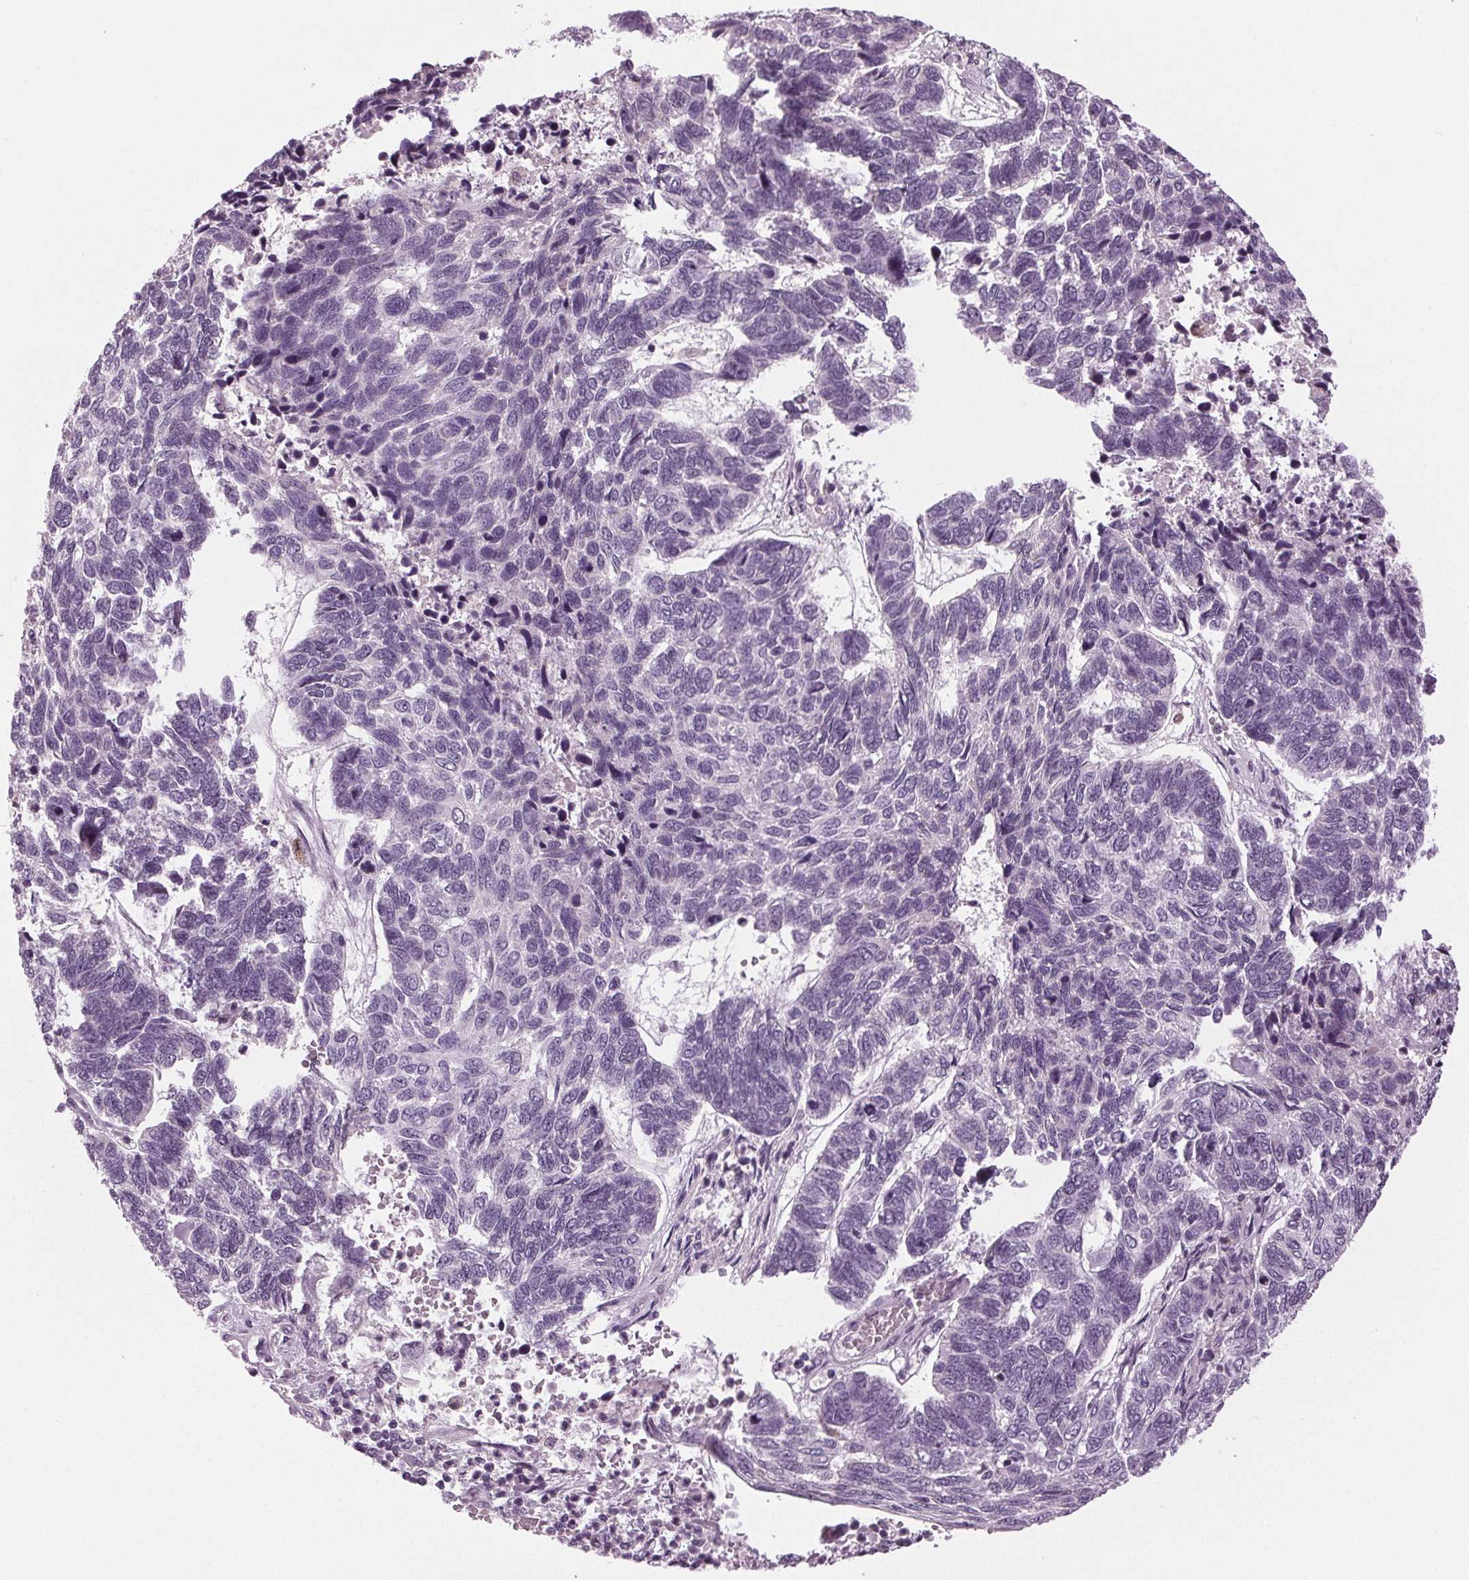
{"staining": {"intensity": "negative", "quantity": "none", "location": "none"}, "tissue": "skin cancer", "cell_type": "Tumor cells", "image_type": "cancer", "snomed": [{"axis": "morphology", "description": "Basal cell carcinoma"}, {"axis": "topography", "description": "Skin"}], "caption": "This photomicrograph is of skin cancer stained with IHC to label a protein in brown with the nuclei are counter-stained blue. There is no positivity in tumor cells. The staining is performed using DAB brown chromogen with nuclei counter-stained in using hematoxylin.", "gene": "DNAH12", "patient": {"sex": "female", "age": 65}}